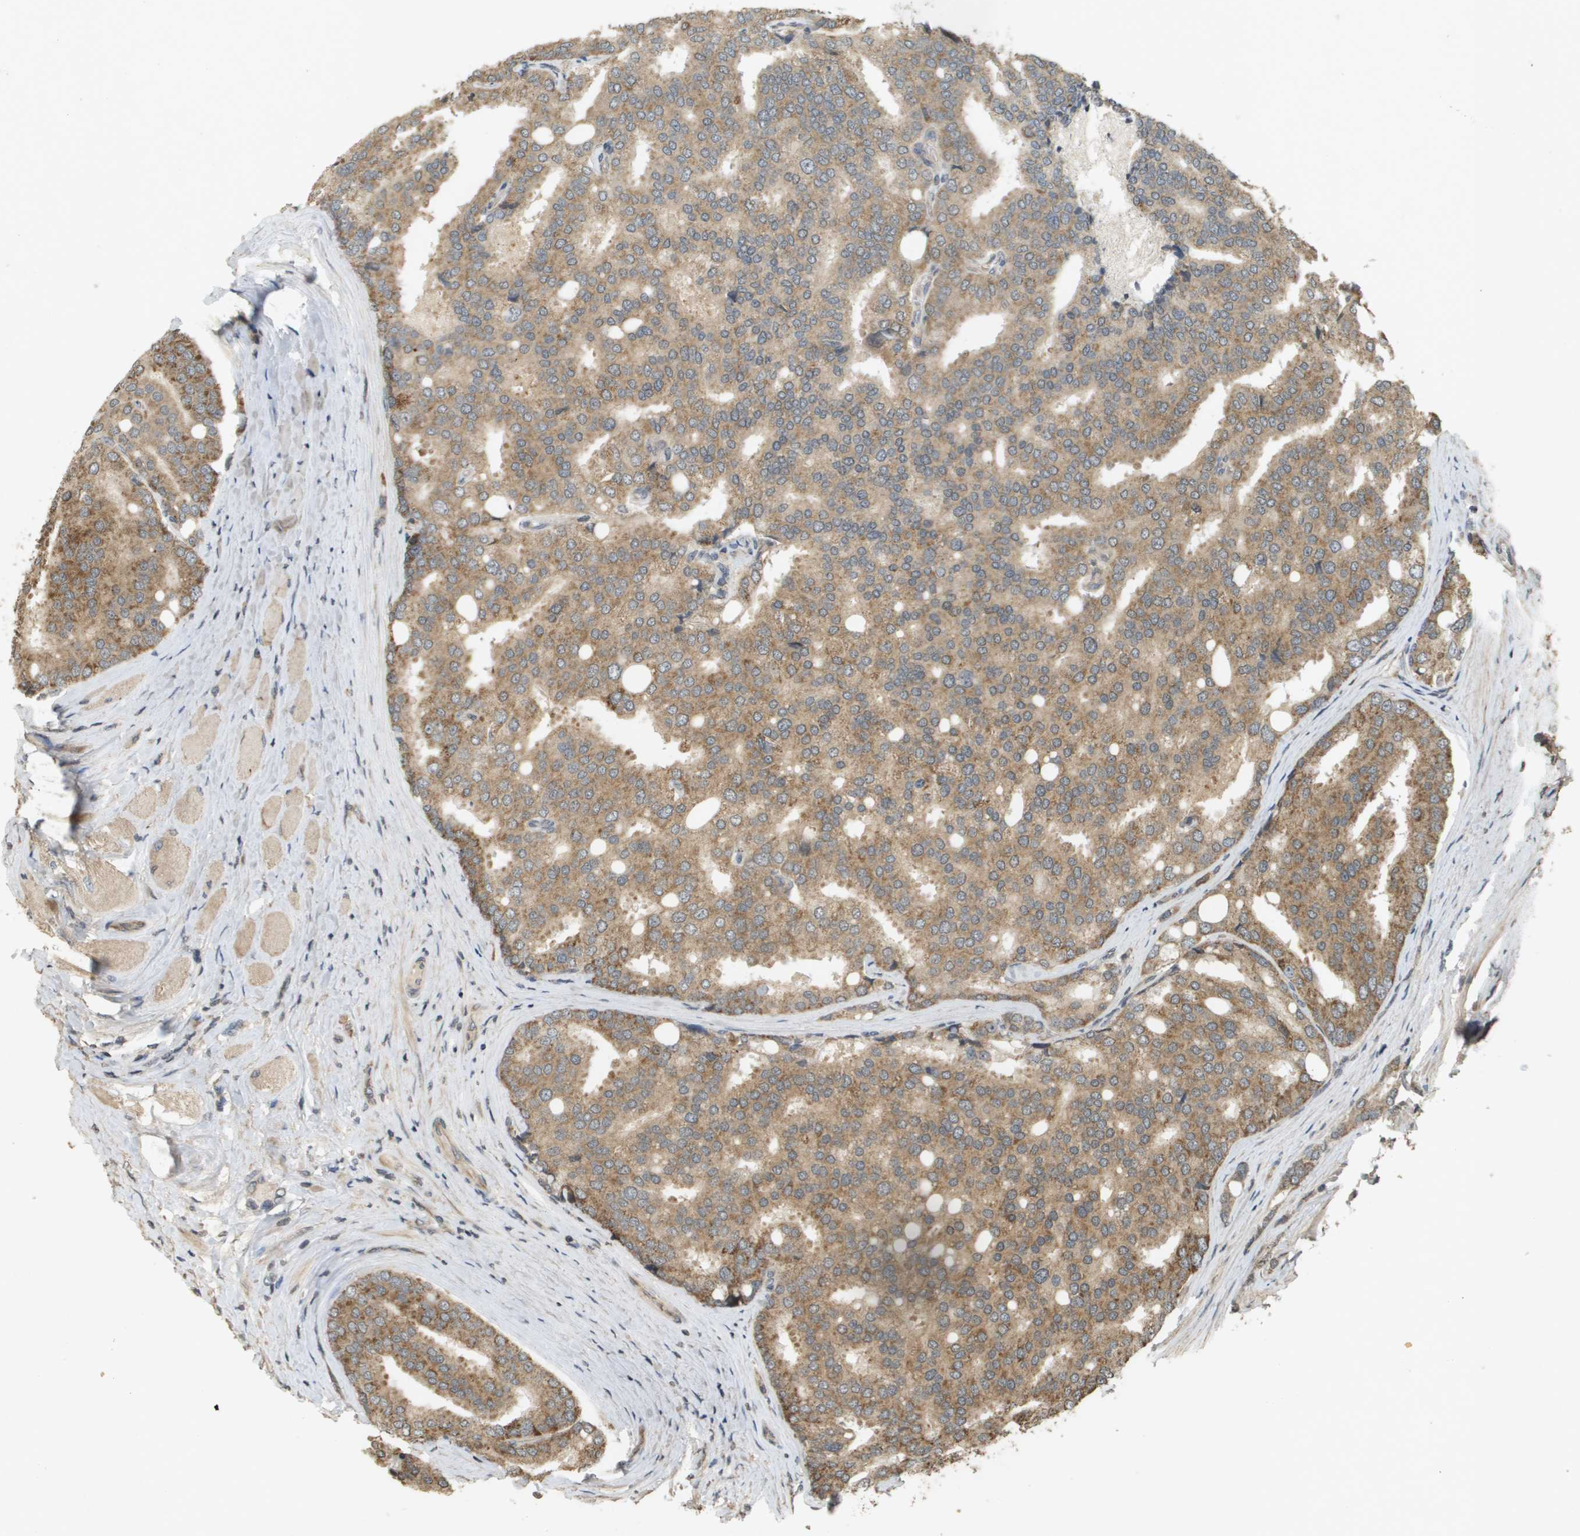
{"staining": {"intensity": "moderate", "quantity": ">75%", "location": "cytoplasmic/membranous"}, "tissue": "prostate cancer", "cell_type": "Tumor cells", "image_type": "cancer", "snomed": [{"axis": "morphology", "description": "Adenocarcinoma, High grade"}, {"axis": "topography", "description": "Prostate"}], "caption": "Prostate cancer (adenocarcinoma (high-grade)) stained with DAB immunohistochemistry reveals medium levels of moderate cytoplasmic/membranous positivity in about >75% of tumor cells.", "gene": "RAB21", "patient": {"sex": "male", "age": 50}}